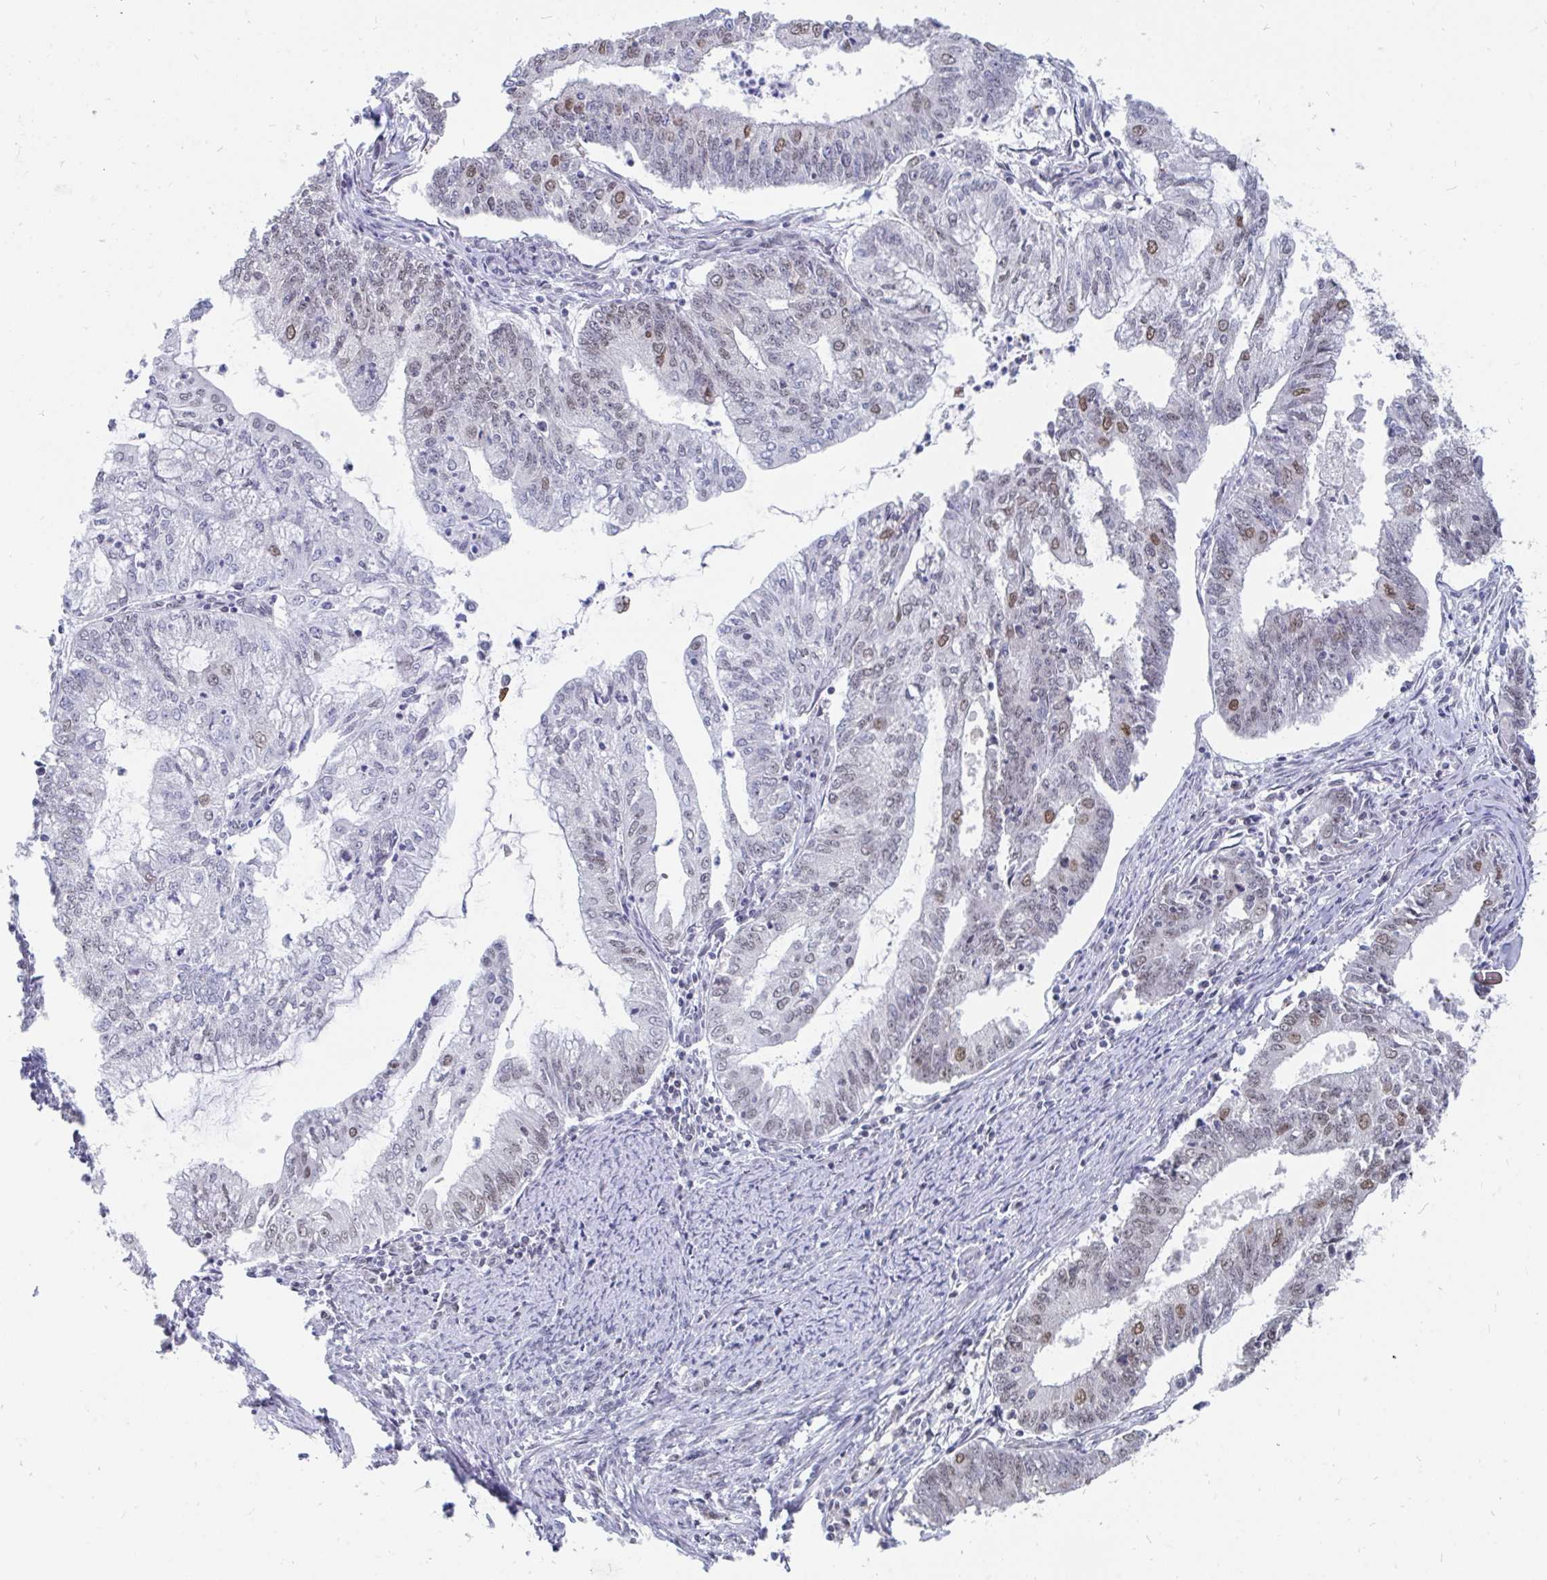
{"staining": {"intensity": "moderate", "quantity": "<25%", "location": "nuclear"}, "tissue": "endometrial cancer", "cell_type": "Tumor cells", "image_type": "cancer", "snomed": [{"axis": "morphology", "description": "Adenocarcinoma, NOS"}, {"axis": "topography", "description": "Endometrium"}], "caption": "A histopathology image showing moderate nuclear staining in approximately <25% of tumor cells in endometrial adenocarcinoma, as visualized by brown immunohistochemical staining.", "gene": "TRIP12", "patient": {"sex": "female", "age": 61}}